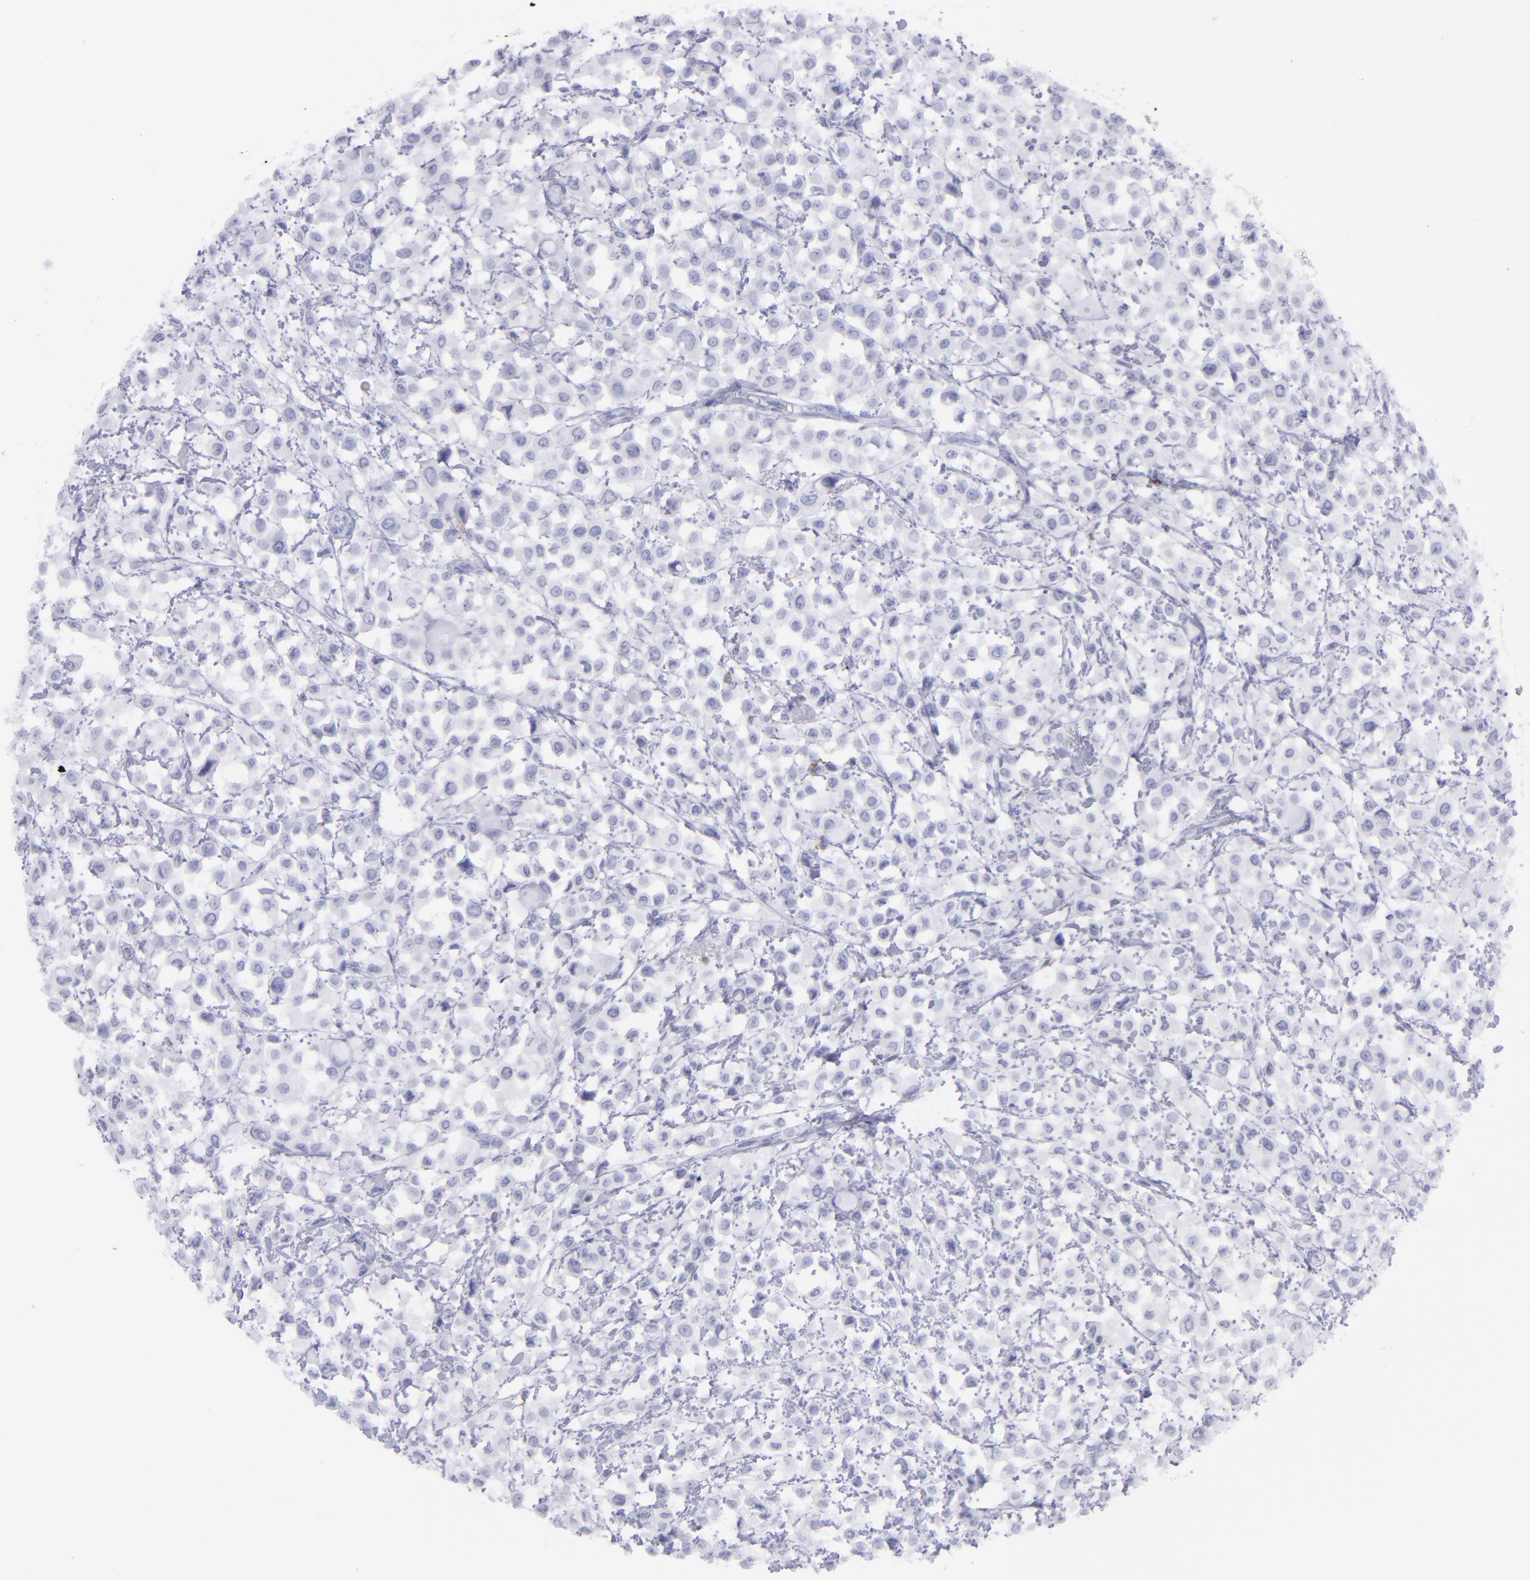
{"staining": {"intensity": "negative", "quantity": "none", "location": "none"}, "tissue": "breast cancer", "cell_type": "Tumor cells", "image_type": "cancer", "snomed": [{"axis": "morphology", "description": "Lobular carcinoma"}, {"axis": "topography", "description": "Breast"}], "caption": "Histopathology image shows no significant protein staining in tumor cells of breast lobular carcinoma. (Stains: DAB (3,3'-diaminobenzidine) immunohistochemistry (IHC) with hematoxylin counter stain, Microscopy: brightfield microscopy at high magnification).", "gene": "SELPLG", "patient": {"sex": "female", "age": 85}}